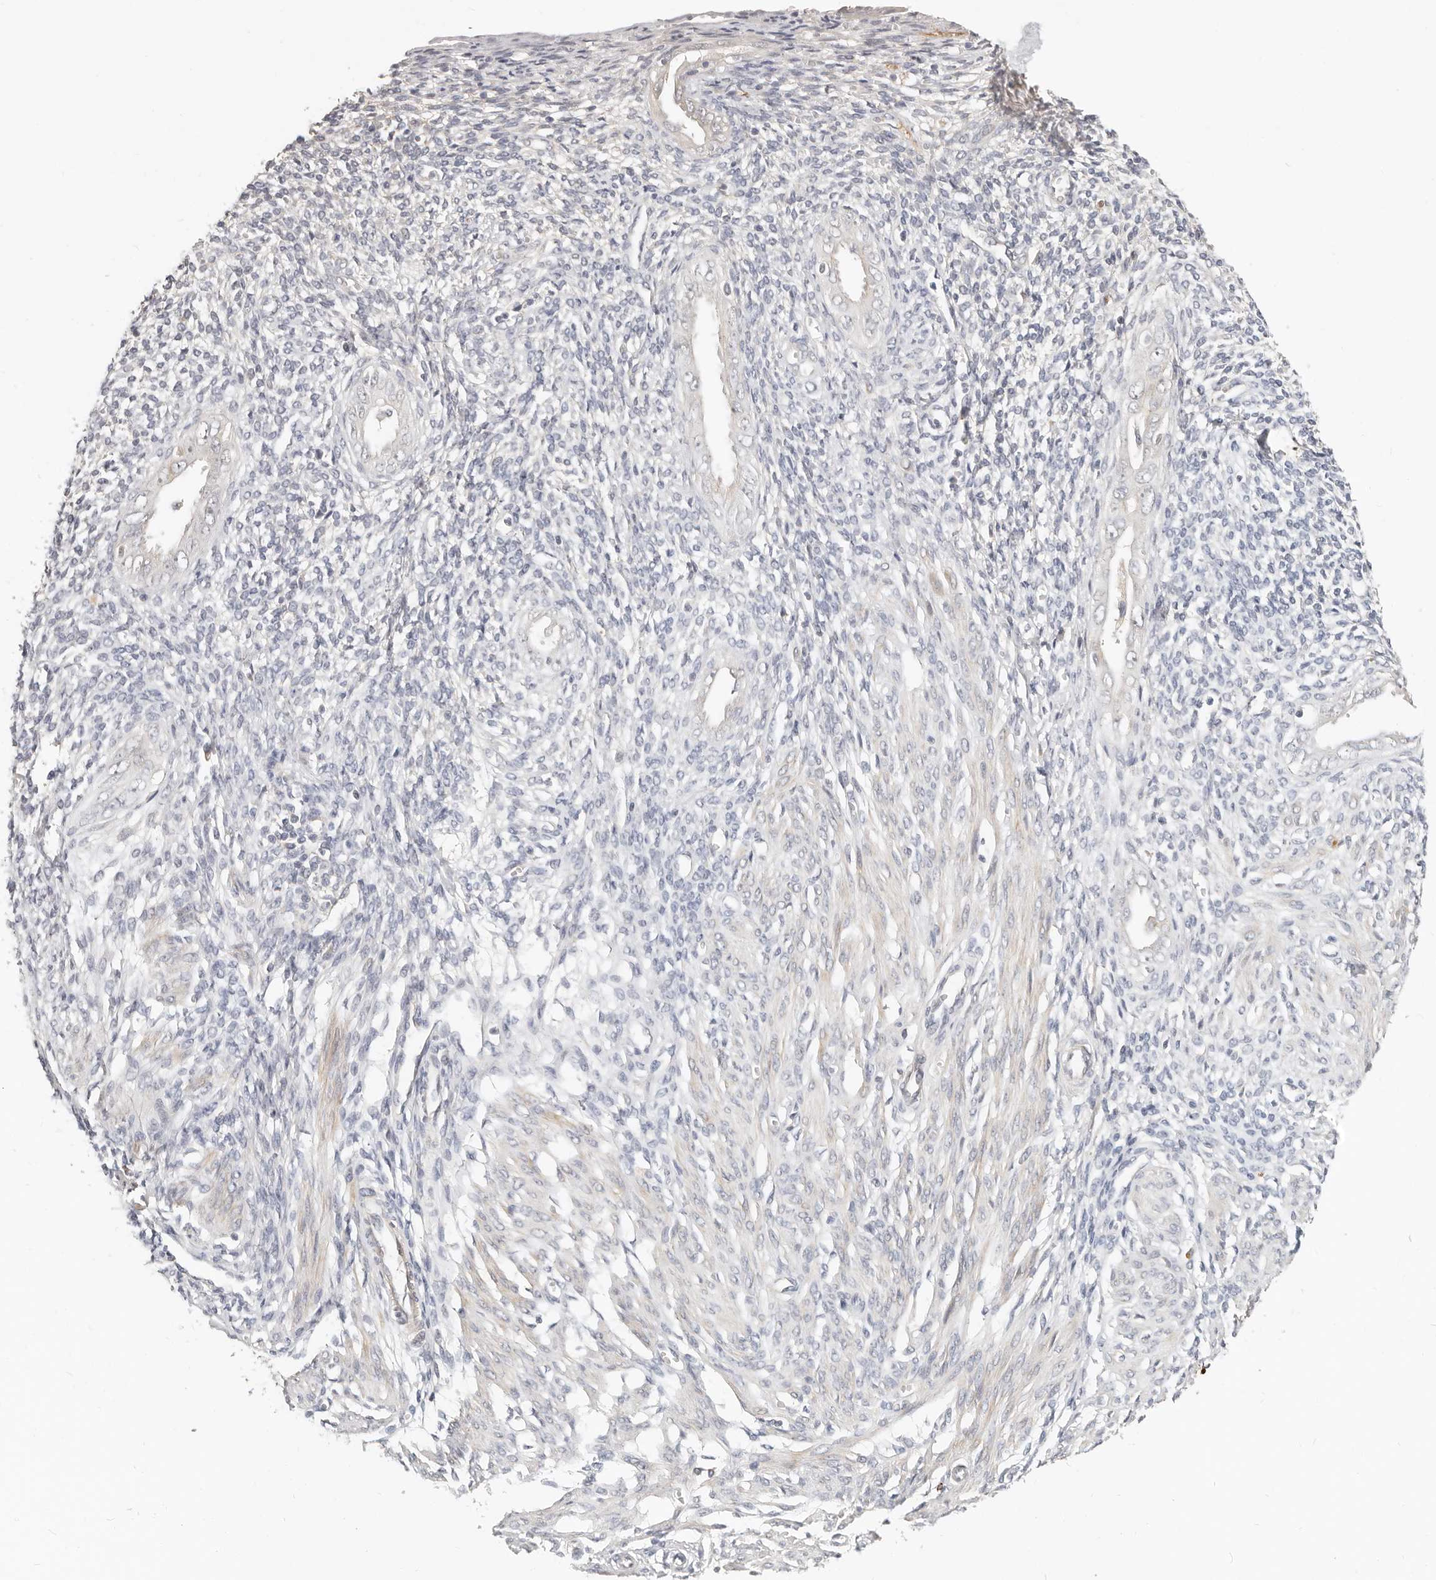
{"staining": {"intensity": "negative", "quantity": "none", "location": "none"}, "tissue": "endometrium", "cell_type": "Cells in endometrial stroma", "image_type": "normal", "snomed": [{"axis": "morphology", "description": "Normal tissue, NOS"}, {"axis": "topography", "description": "Endometrium"}], "caption": "IHC of normal endometrium displays no expression in cells in endometrial stroma. The staining was performed using DAB to visualize the protein expression in brown, while the nuclei were stained in blue with hematoxylin (Magnification: 20x).", "gene": "ZRANB1", "patient": {"sex": "female", "age": 66}}